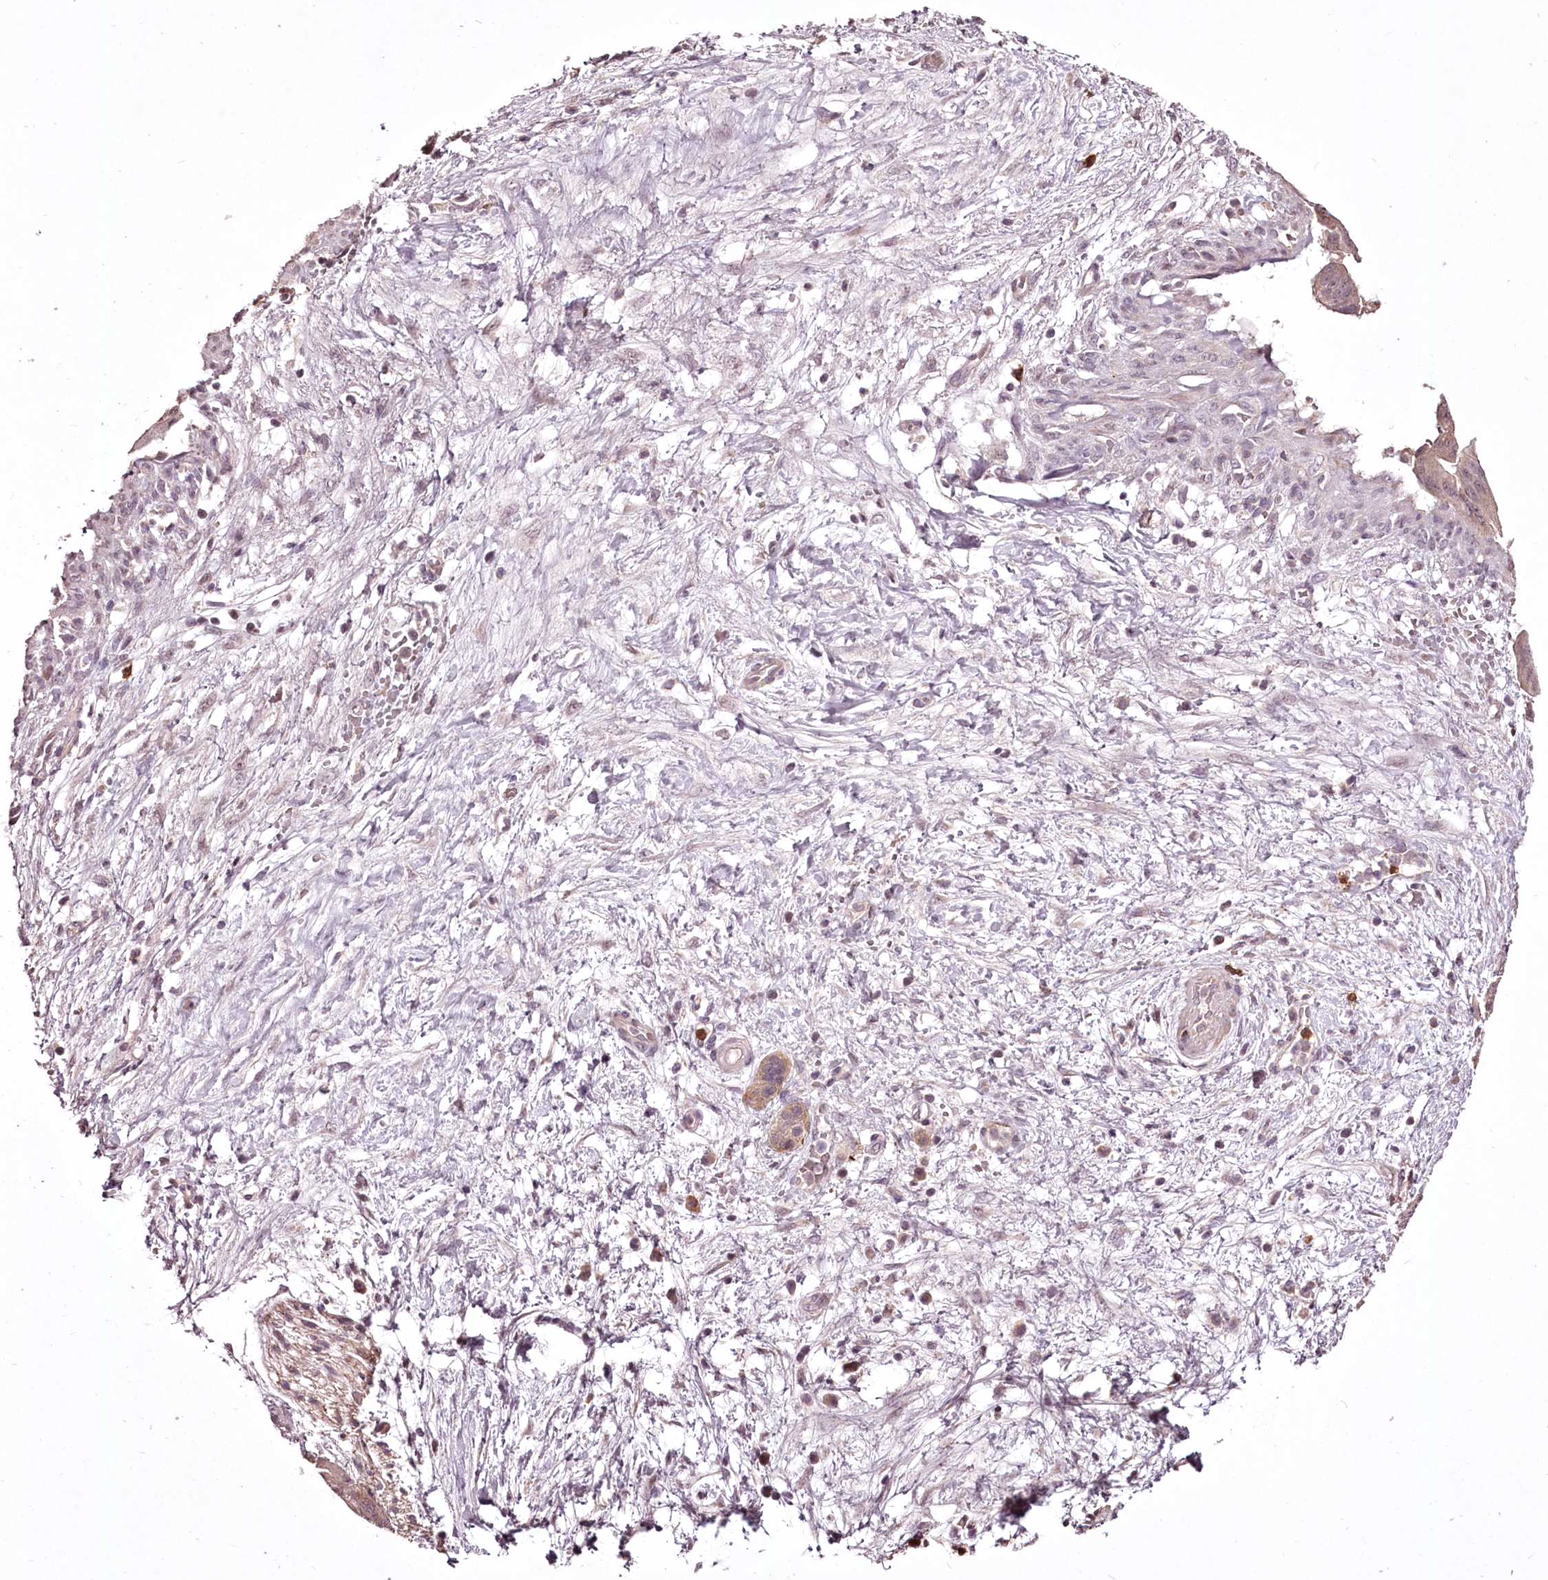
{"staining": {"intensity": "negative", "quantity": "none", "location": "none"}, "tissue": "pancreatic cancer", "cell_type": "Tumor cells", "image_type": "cancer", "snomed": [{"axis": "morphology", "description": "Adenocarcinoma, NOS"}, {"axis": "topography", "description": "Pancreas"}], "caption": "High magnification brightfield microscopy of pancreatic adenocarcinoma stained with DAB (brown) and counterstained with hematoxylin (blue): tumor cells show no significant expression.", "gene": "ADRA1D", "patient": {"sex": "male", "age": 68}}